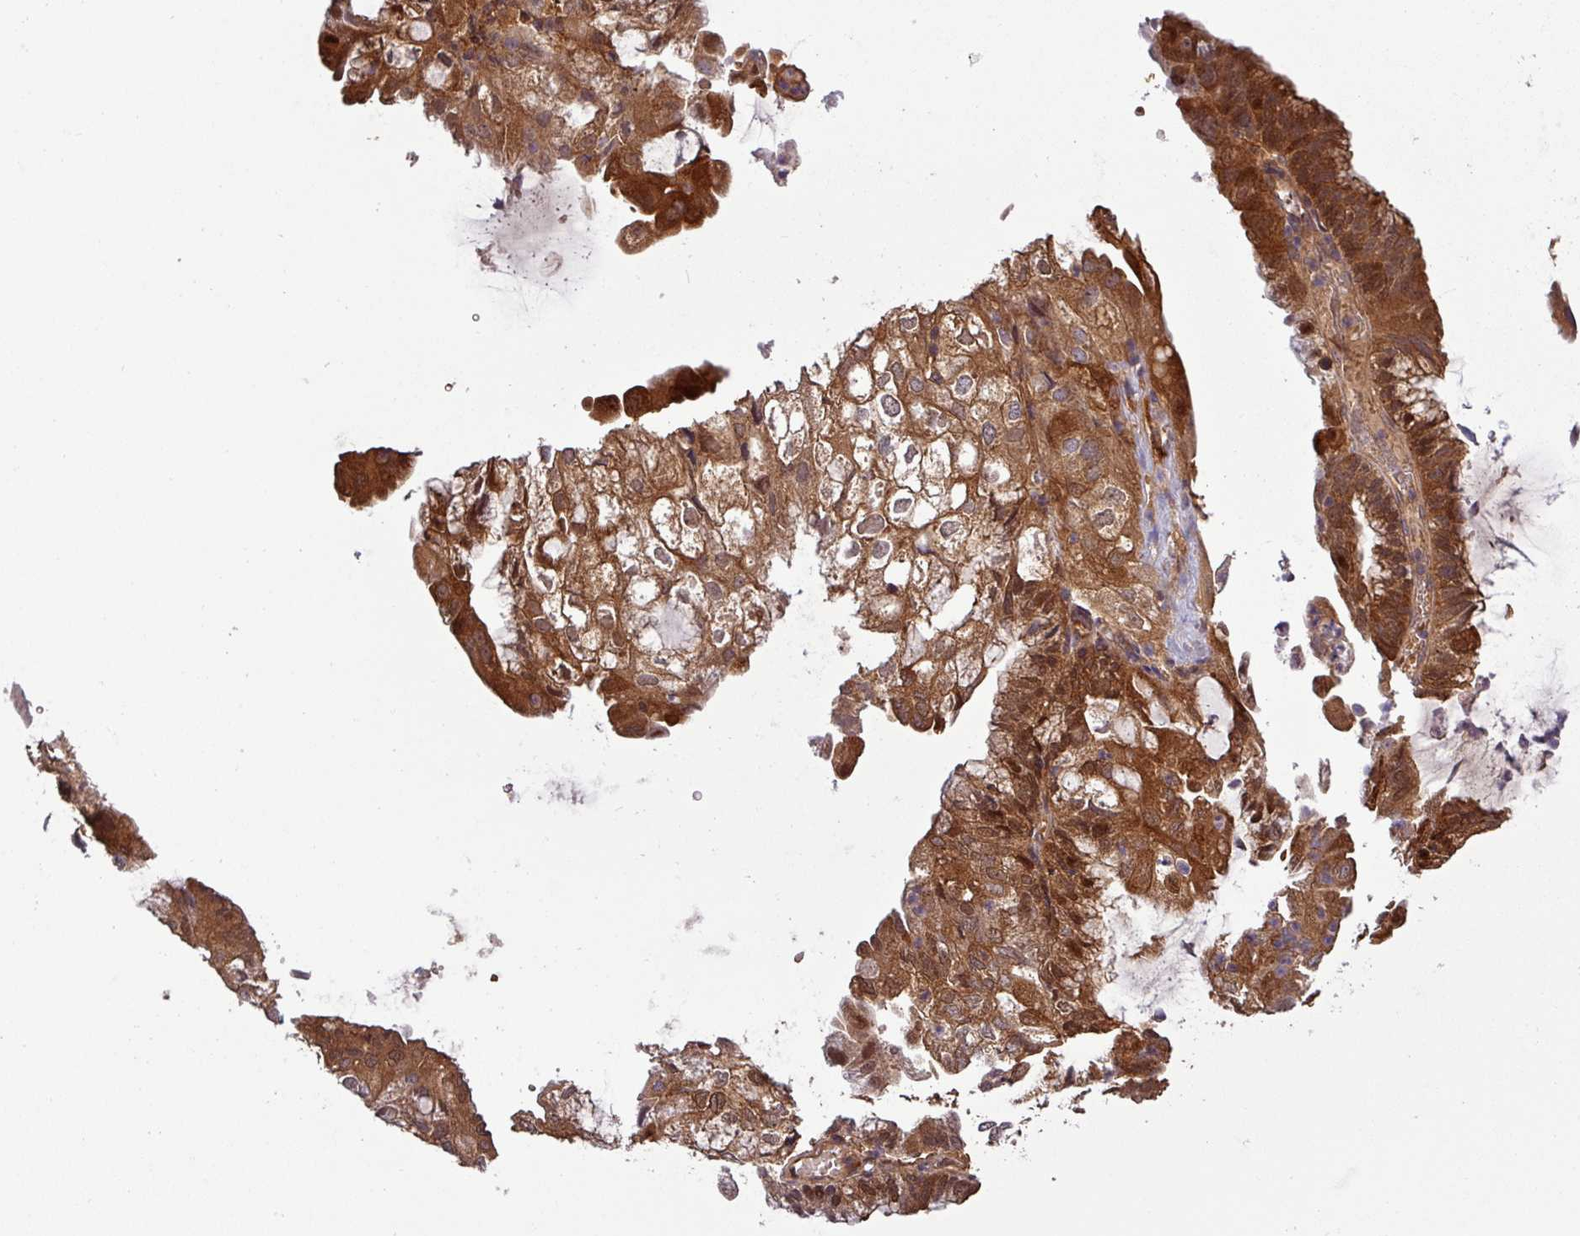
{"staining": {"intensity": "strong", "quantity": ">75%", "location": "cytoplasmic/membranous,nuclear"}, "tissue": "endometrial cancer", "cell_type": "Tumor cells", "image_type": "cancer", "snomed": [{"axis": "morphology", "description": "Adenocarcinoma, NOS"}, {"axis": "topography", "description": "Endometrium"}], "caption": "Strong cytoplasmic/membranous and nuclear protein positivity is seen in approximately >75% of tumor cells in endometrial cancer (adenocarcinoma). The staining is performed using DAB brown chromogen to label protein expression. The nuclei are counter-stained blue using hematoxylin.", "gene": "SIRPB2", "patient": {"sex": "female", "age": 81}}